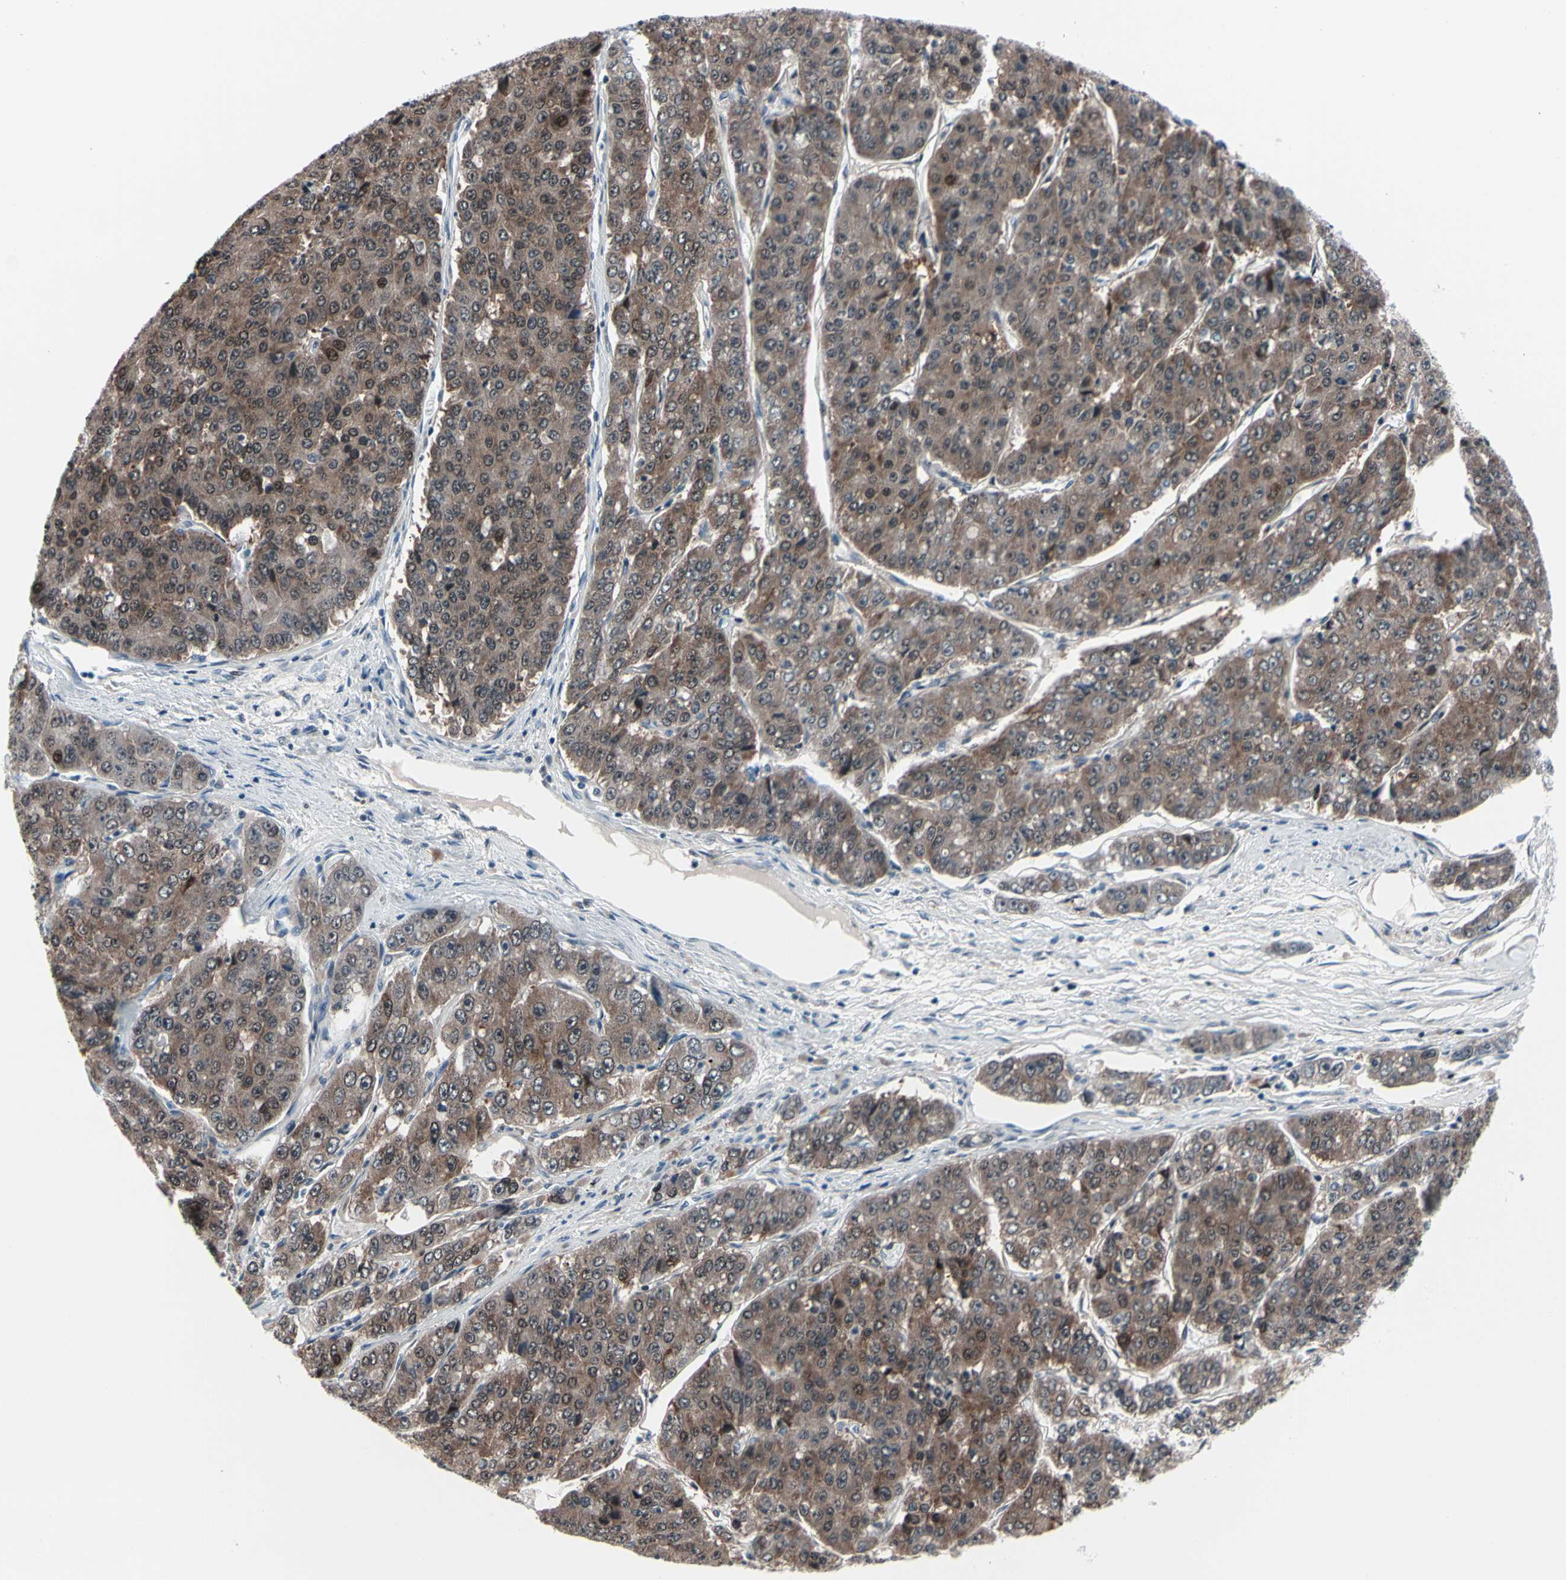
{"staining": {"intensity": "moderate", "quantity": ">75%", "location": "cytoplasmic/membranous,nuclear"}, "tissue": "pancreatic cancer", "cell_type": "Tumor cells", "image_type": "cancer", "snomed": [{"axis": "morphology", "description": "Adenocarcinoma, NOS"}, {"axis": "topography", "description": "Pancreas"}], "caption": "DAB (3,3'-diaminobenzidine) immunohistochemical staining of adenocarcinoma (pancreatic) exhibits moderate cytoplasmic/membranous and nuclear protein staining in approximately >75% of tumor cells. The staining was performed using DAB, with brown indicating positive protein expression. Nuclei are stained blue with hematoxylin.", "gene": "TXN", "patient": {"sex": "male", "age": 50}}